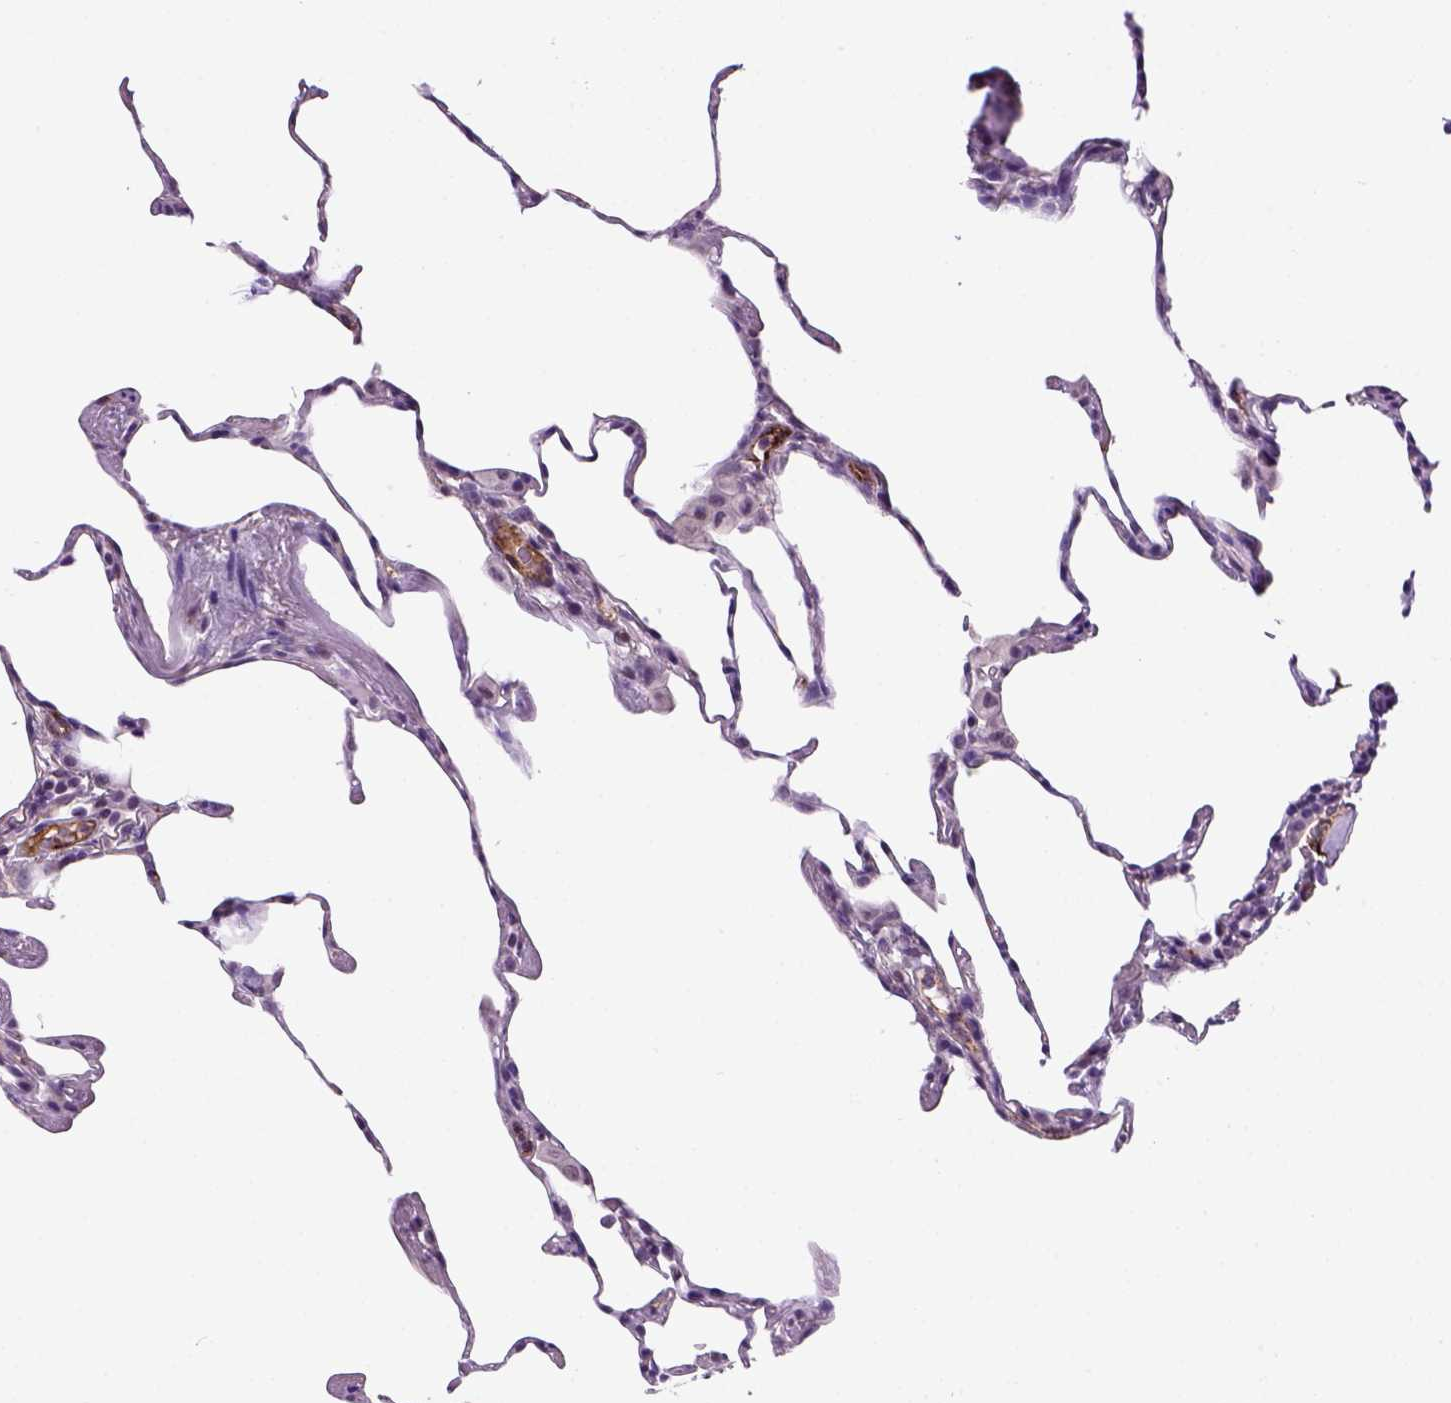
{"staining": {"intensity": "negative", "quantity": "none", "location": "none"}, "tissue": "lung", "cell_type": "Alveolar cells", "image_type": "normal", "snomed": [{"axis": "morphology", "description": "Normal tissue, NOS"}, {"axis": "topography", "description": "Lung"}], "caption": "Protein analysis of normal lung displays no significant positivity in alveolar cells.", "gene": "VWF", "patient": {"sex": "female", "age": 57}}